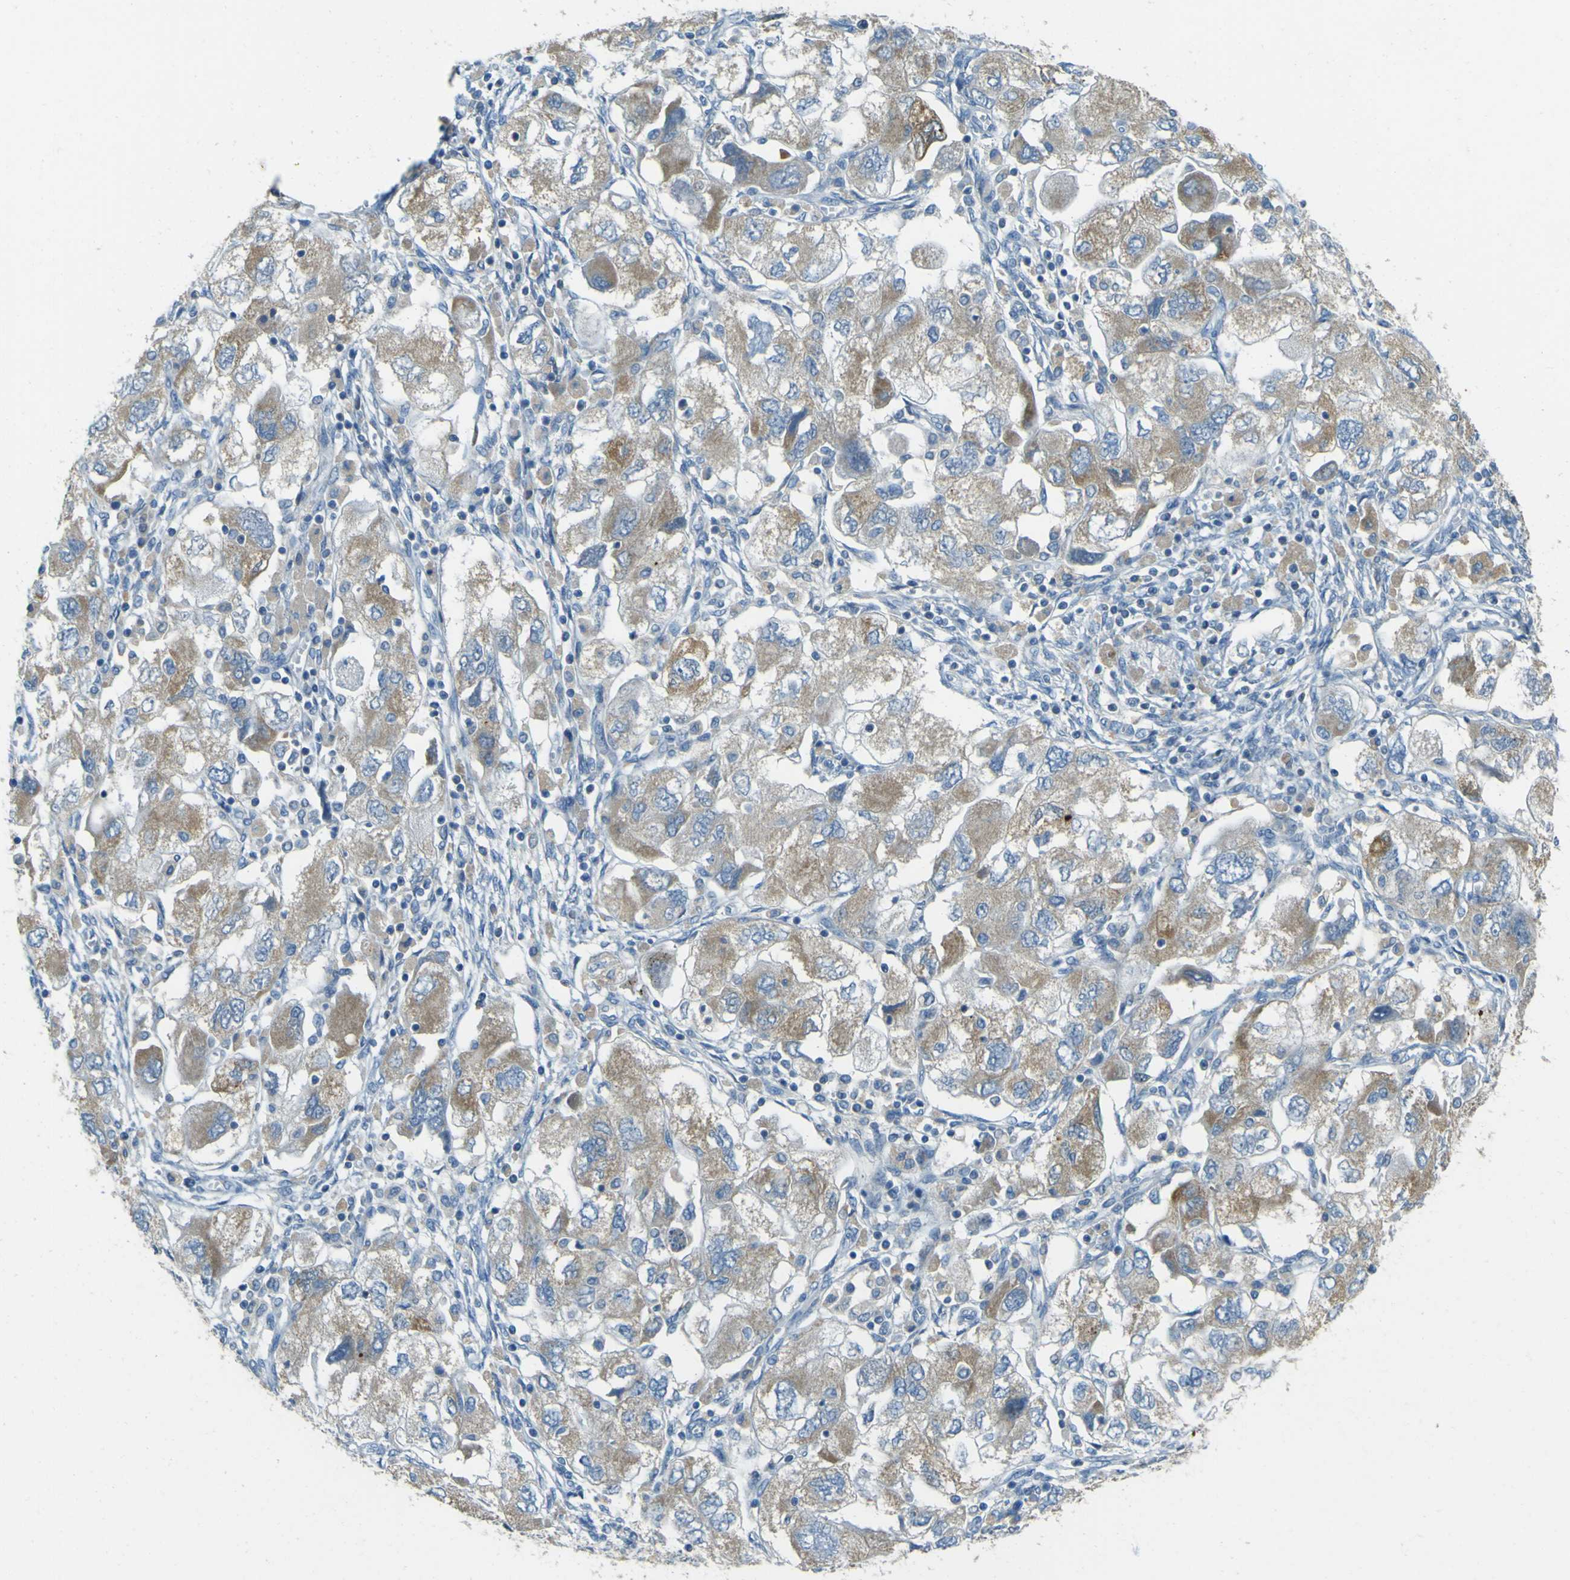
{"staining": {"intensity": "weak", "quantity": ">75%", "location": "cytoplasmic/membranous"}, "tissue": "ovarian cancer", "cell_type": "Tumor cells", "image_type": "cancer", "snomed": [{"axis": "morphology", "description": "Carcinoma, NOS"}, {"axis": "morphology", "description": "Cystadenocarcinoma, serous, NOS"}, {"axis": "topography", "description": "Ovary"}], "caption": "Weak cytoplasmic/membranous expression for a protein is present in approximately >75% of tumor cells of ovarian cancer (serous cystadenocarcinoma) using IHC.", "gene": "FKTN", "patient": {"sex": "female", "age": 69}}